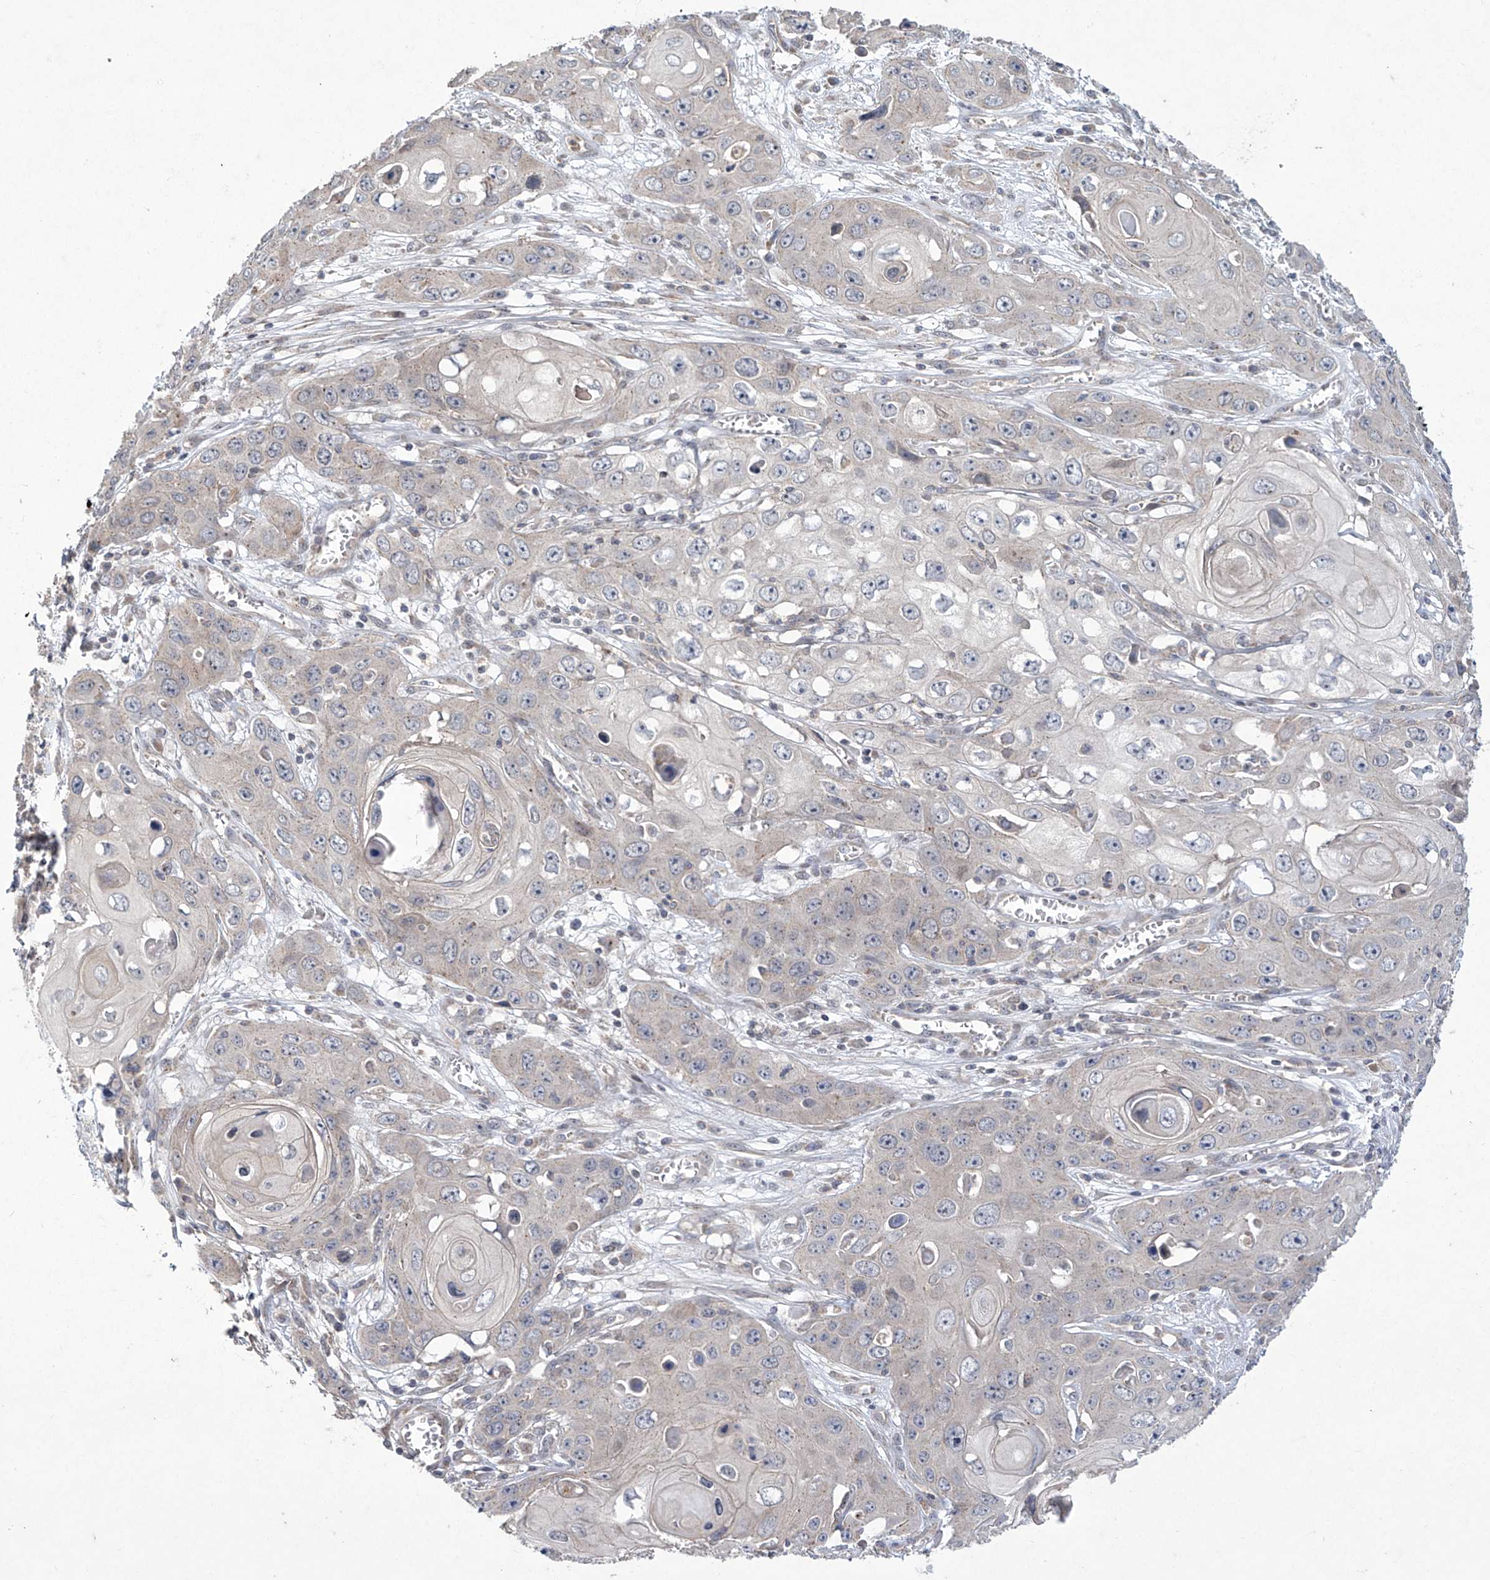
{"staining": {"intensity": "negative", "quantity": "none", "location": "none"}, "tissue": "skin cancer", "cell_type": "Tumor cells", "image_type": "cancer", "snomed": [{"axis": "morphology", "description": "Squamous cell carcinoma, NOS"}, {"axis": "topography", "description": "Skin"}], "caption": "Immunohistochemistry micrograph of neoplastic tissue: skin cancer stained with DAB demonstrates no significant protein expression in tumor cells.", "gene": "TRIM60", "patient": {"sex": "male", "age": 55}}